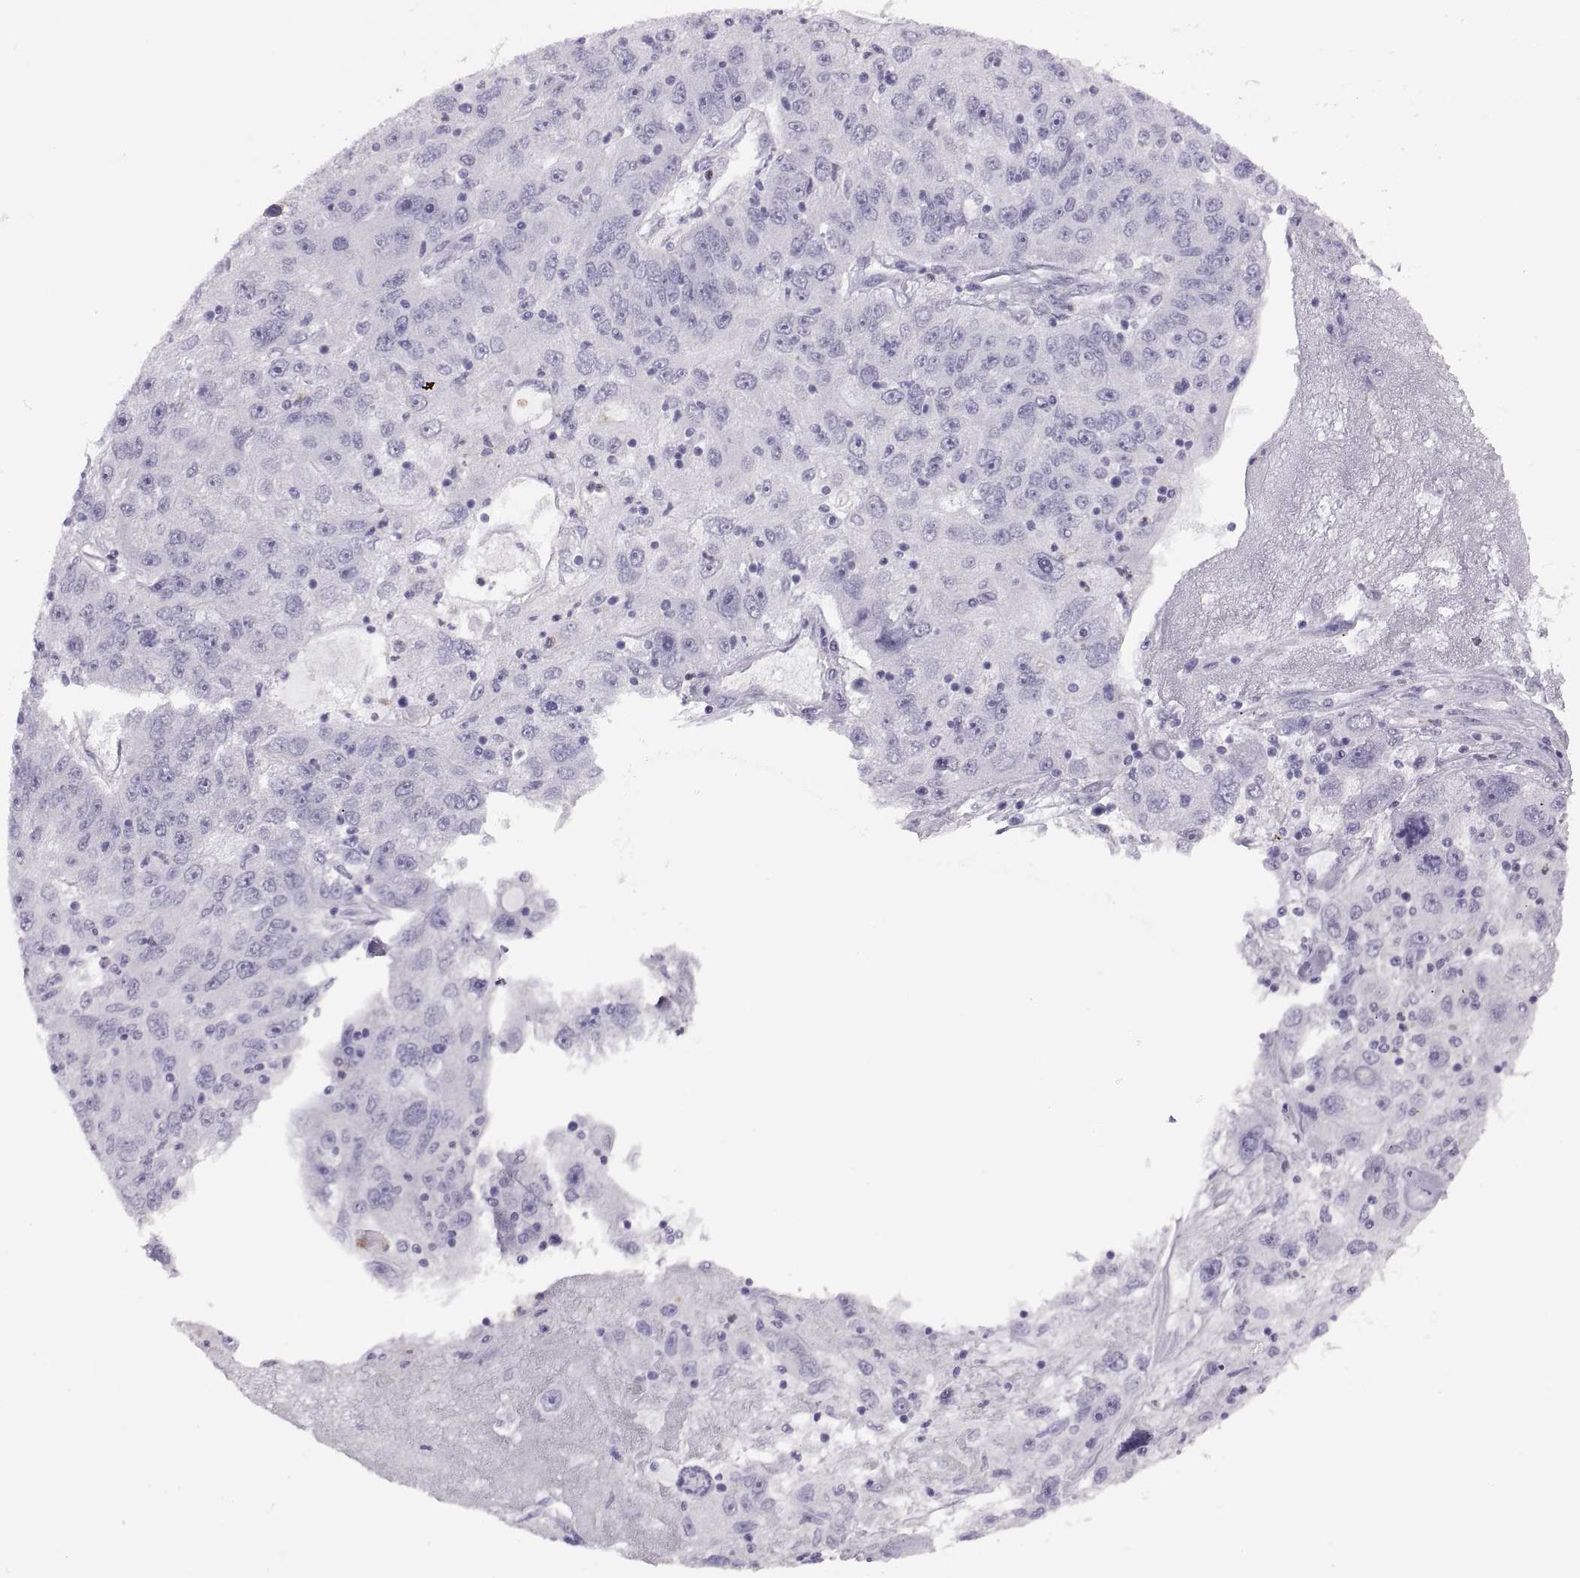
{"staining": {"intensity": "negative", "quantity": "none", "location": "none"}, "tissue": "stomach cancer", "cell_type": "Tumor cells", "image_type": "cancer", "snomed": [{"axis": "morphology", "description": "Adenocarcinoma, NOS"}, {"axis": "topography", "description": "Stomach"}], "caption": "High power microscopy photomicrograph of an IHC photomicrograph of adenocarcinoma (stomach), revealing no significant positivity in tumor cells.", "gene": "C3orf22", "patient": {"sex": "male", "age": 56}}